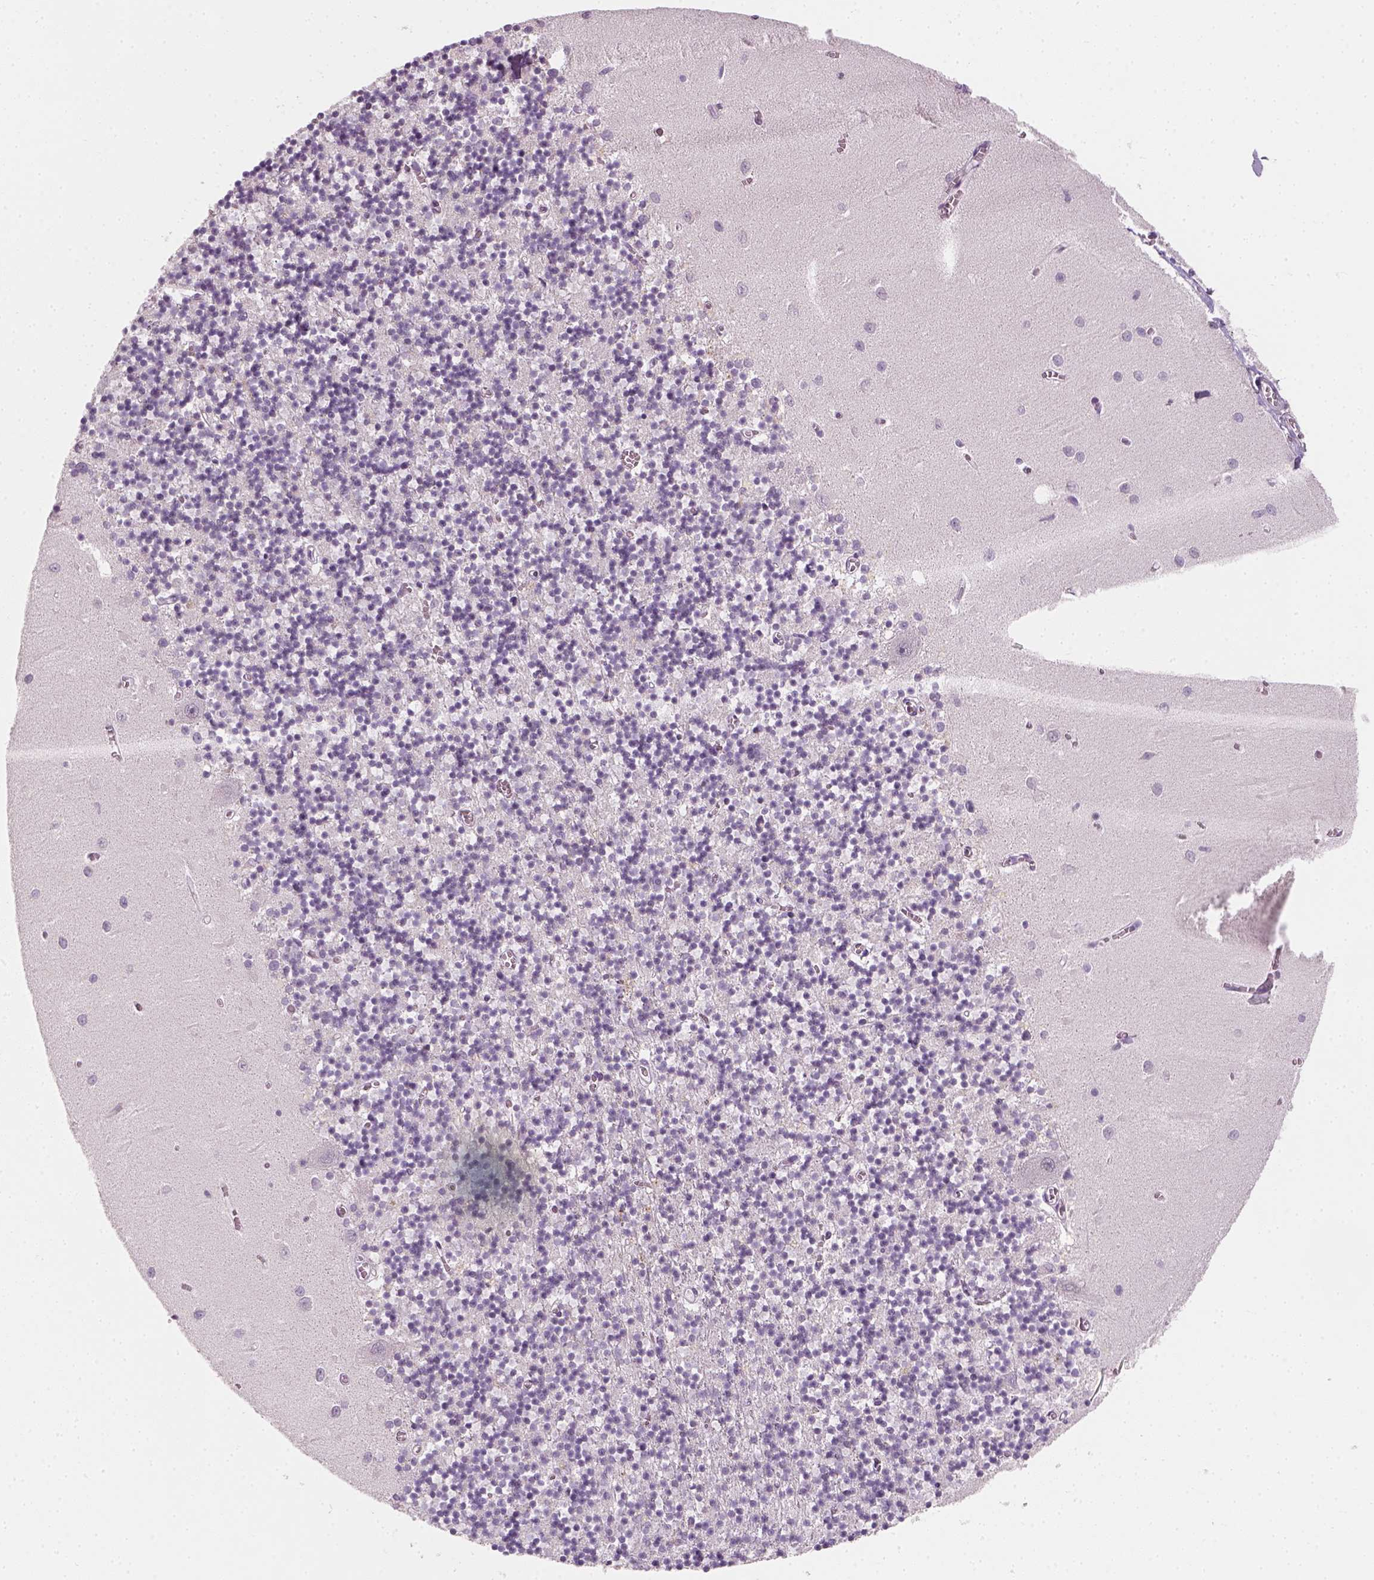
{"staining": {"intensity": "negative", "quantity": "none", "location": "none"}, "tissue": "cerebellum", "cell_type": "Cells in granular layer", "image_type": "normal", "snomed": [{"axis": "morphology", "description": "Normal tissue, NOS"}, {"axis": "topography", "description": "Cerebellum"}], "caption": "Immunohistochemistry (IHC) histopathology image of benign cerebellum: human cerebellum stained with DAB demonstrates no significant protein staining in cells in granular layer.", "gene": "TP53", "patient": {"sex": "female", "age": 64}}